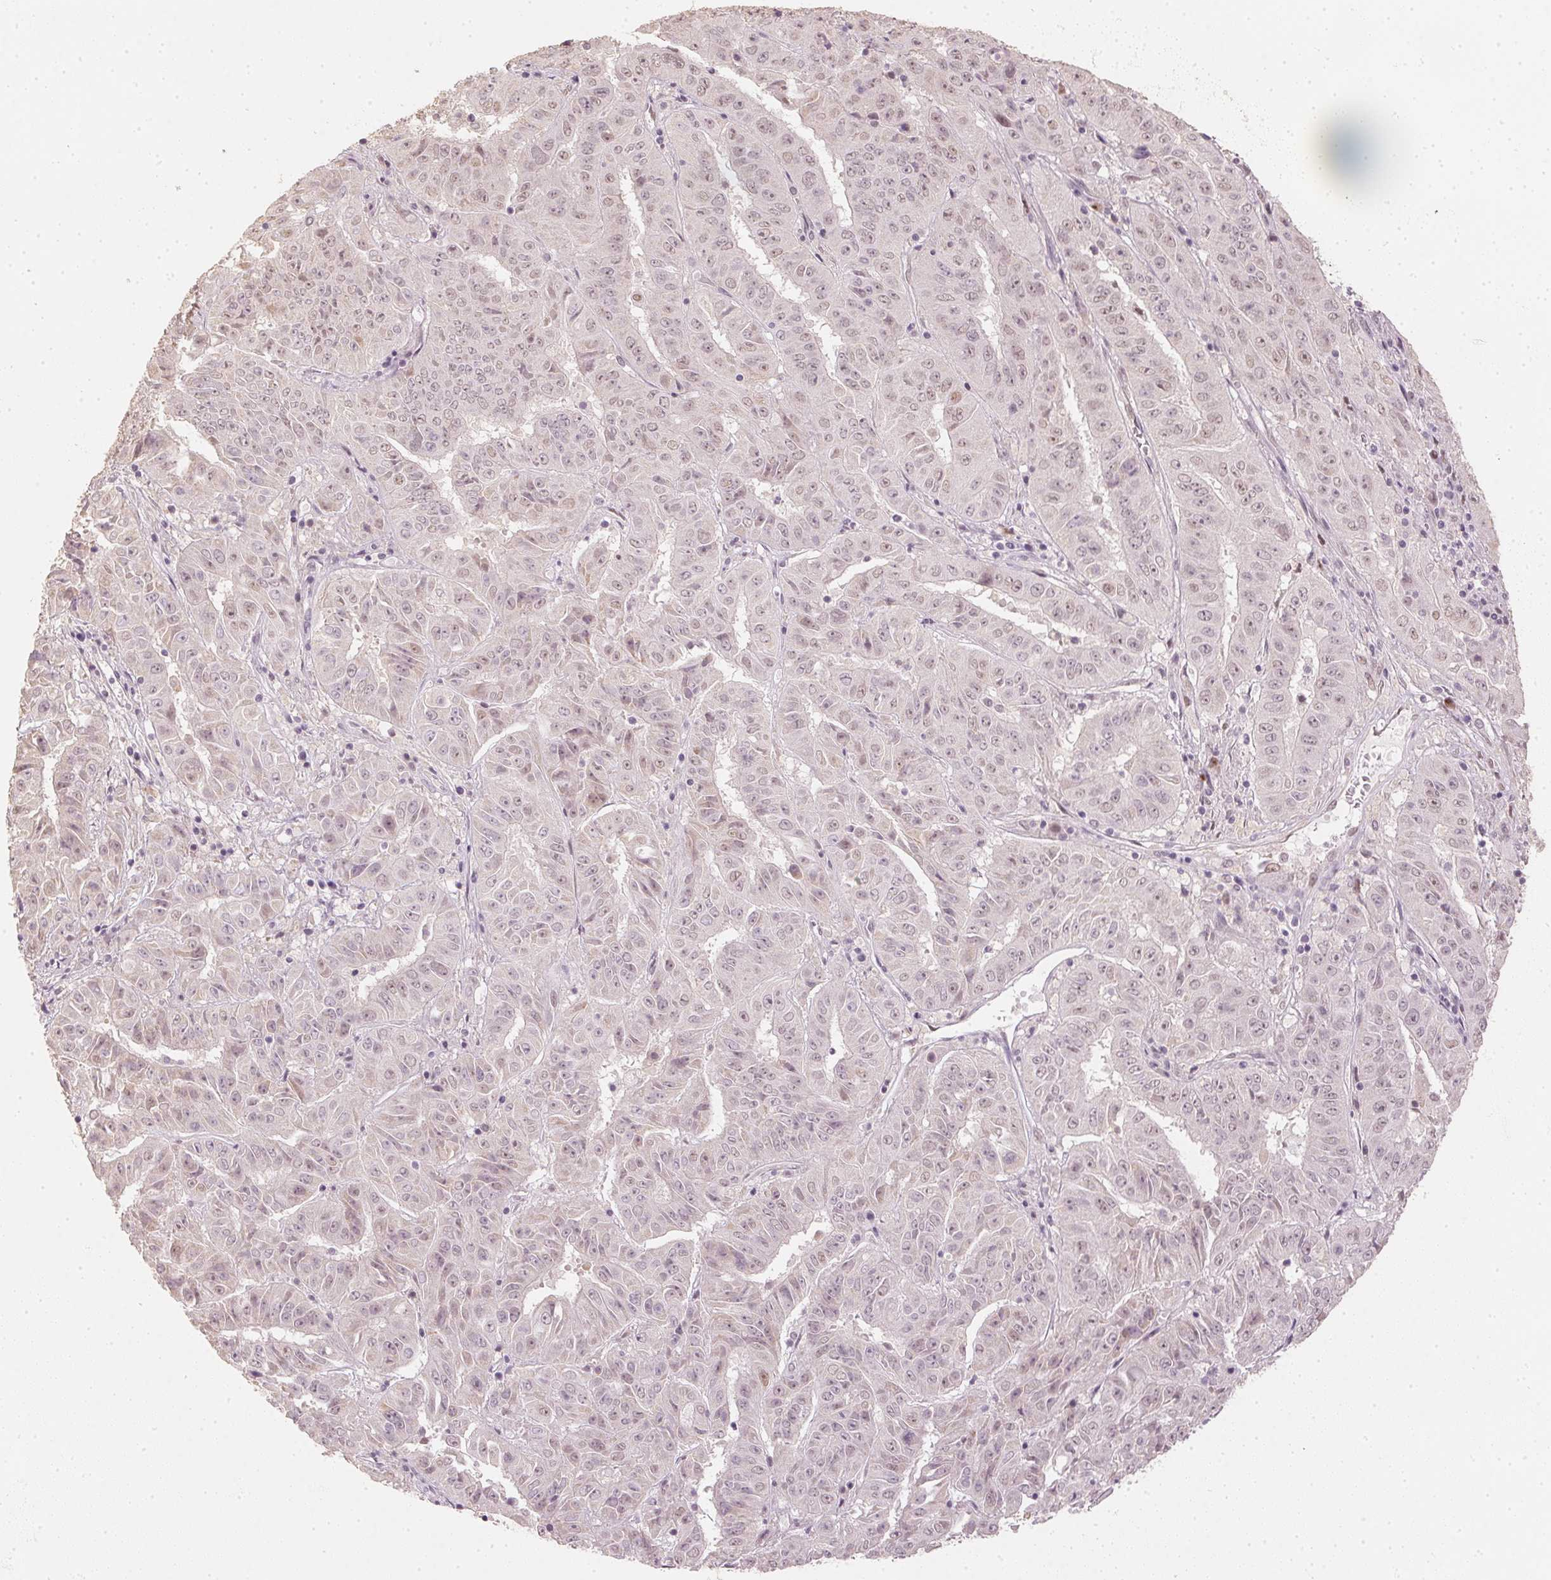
{"staining": {"intensity": "weak", "quantity": "<25%", "location": "nuclear"}, "tissue": "pancreatic cancer", "cell_type": "Tumor cells", "image_type": "cancer", "snomed": [{"axis": "morphology", "description": "Adenocarcinoma, NOS"}, {"axis": "topography", "description": "Pancreas"}], "caption": "Immunohistochemistry (IHC) of human adenocarcinoma (pancreatic) shows no positivity in tumor cells. (DAB IHC visualized using brightfield microscopy, high magnification).", "gene": "SLC39A3", "patient": {"sex": "male", "age": 63}}